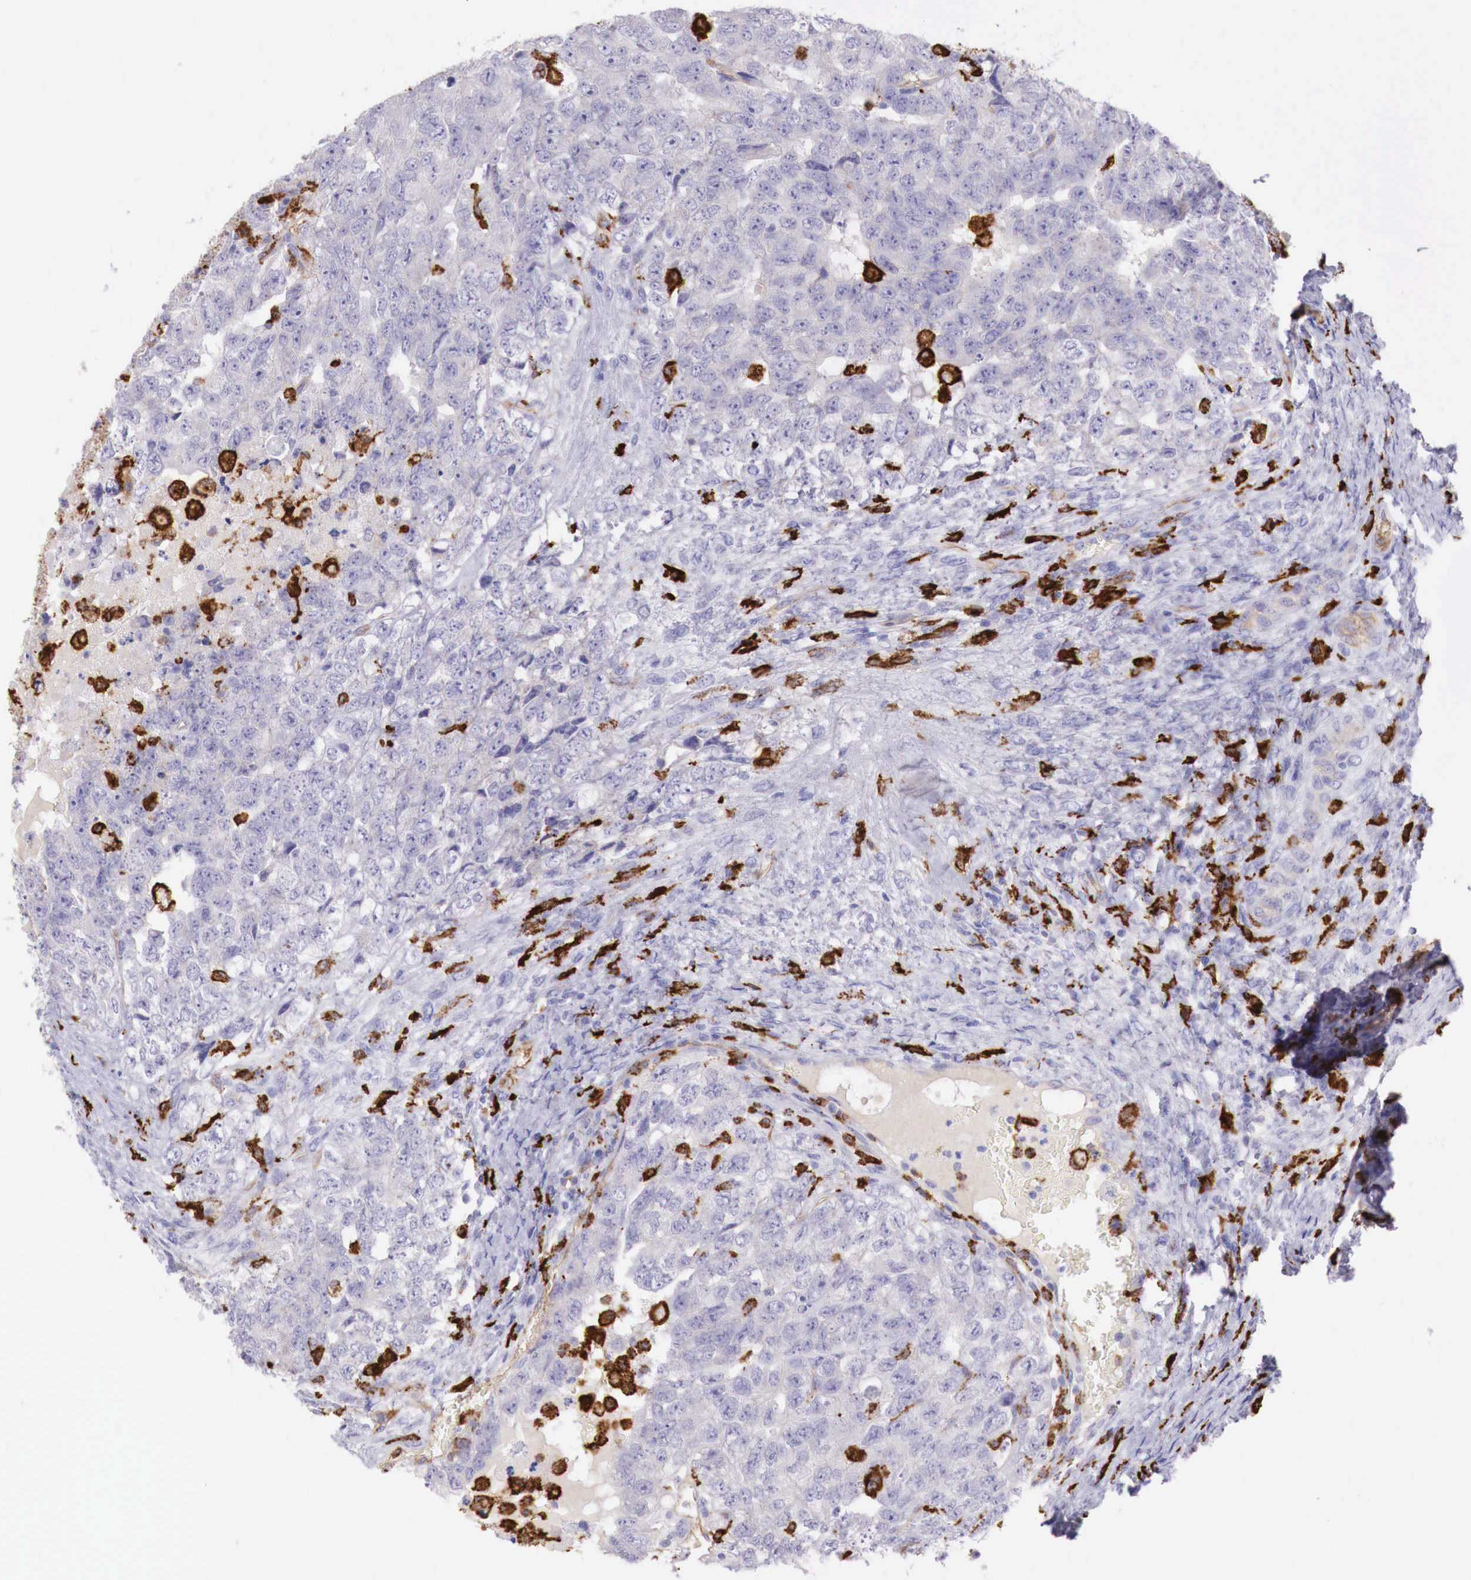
{"staining": {"intensity": "negative", "quantity": "none", "location": "none"}, "tissue": "testis cancer", "cell_type": "Tumor cells", "image_type": "cancer", "snomed": [{"axis": "morphology", "description": "Carcinoma, Embryonal, NOS"}, {"axis": "topography", "description": "Testis"}], "caption": "Tumor cells show no significant protein staining in testis cancer (embryonal carcinoma).", "gene": "MSR1", "patient": {"sex": "male", "age": 36}}